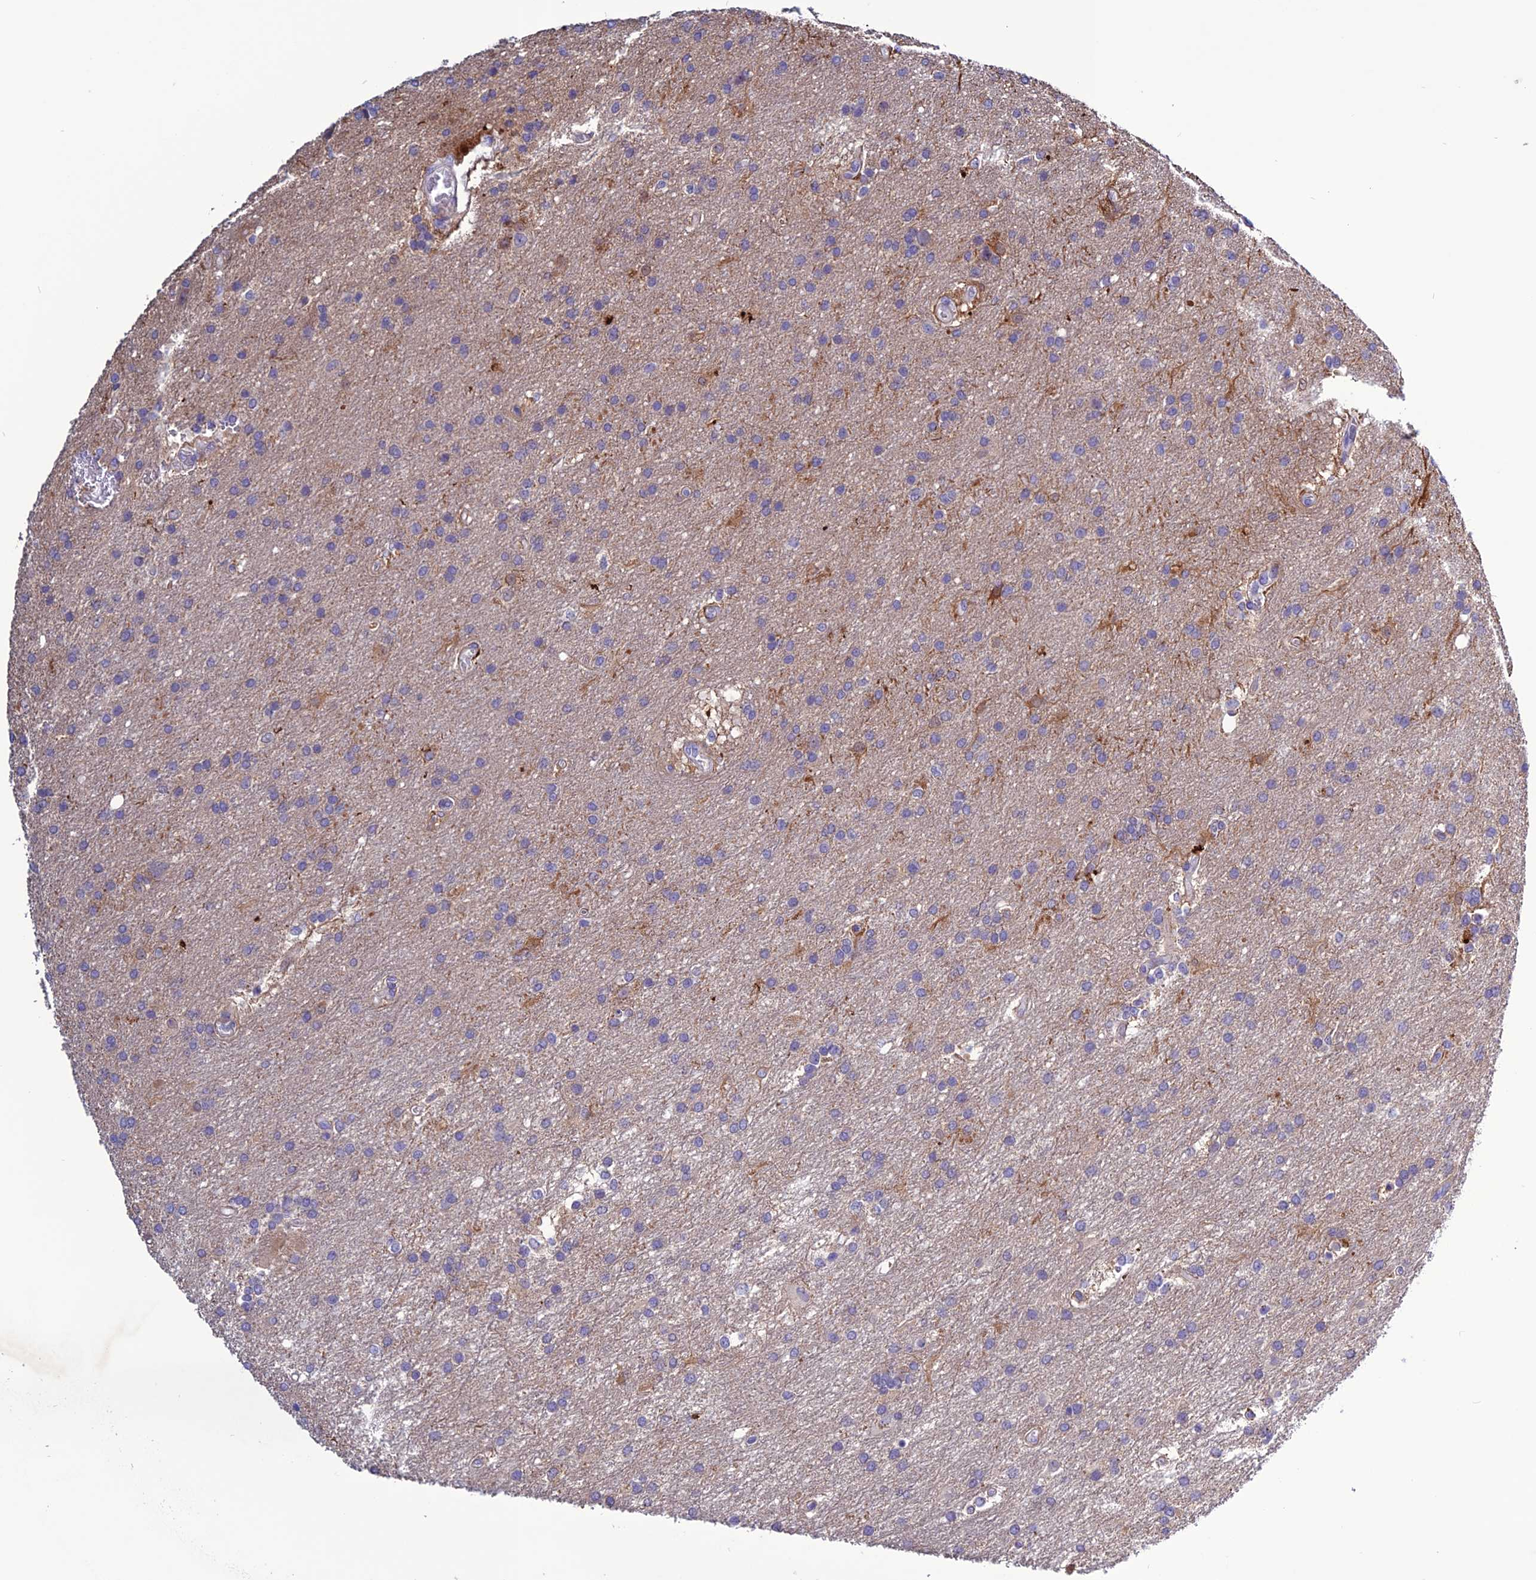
{"staining": {"intensity": "negative", "quantity": "none", "location": "none"}, "tissue": "glioma", "cell_type": "Tumor cells", "image_type": "cancer", "snomed": [{"axis": "morphology", "description": "Glioma, malignant, Low grade"}, {"axis": "topography", "description": "Brain"}], "caption": "Immunohistochemistry of malignant low-grade glioma exhibits no expression in tumor cells.", "gene": "CLEC2L", "patient": {"sex": "male", "age": 66}}